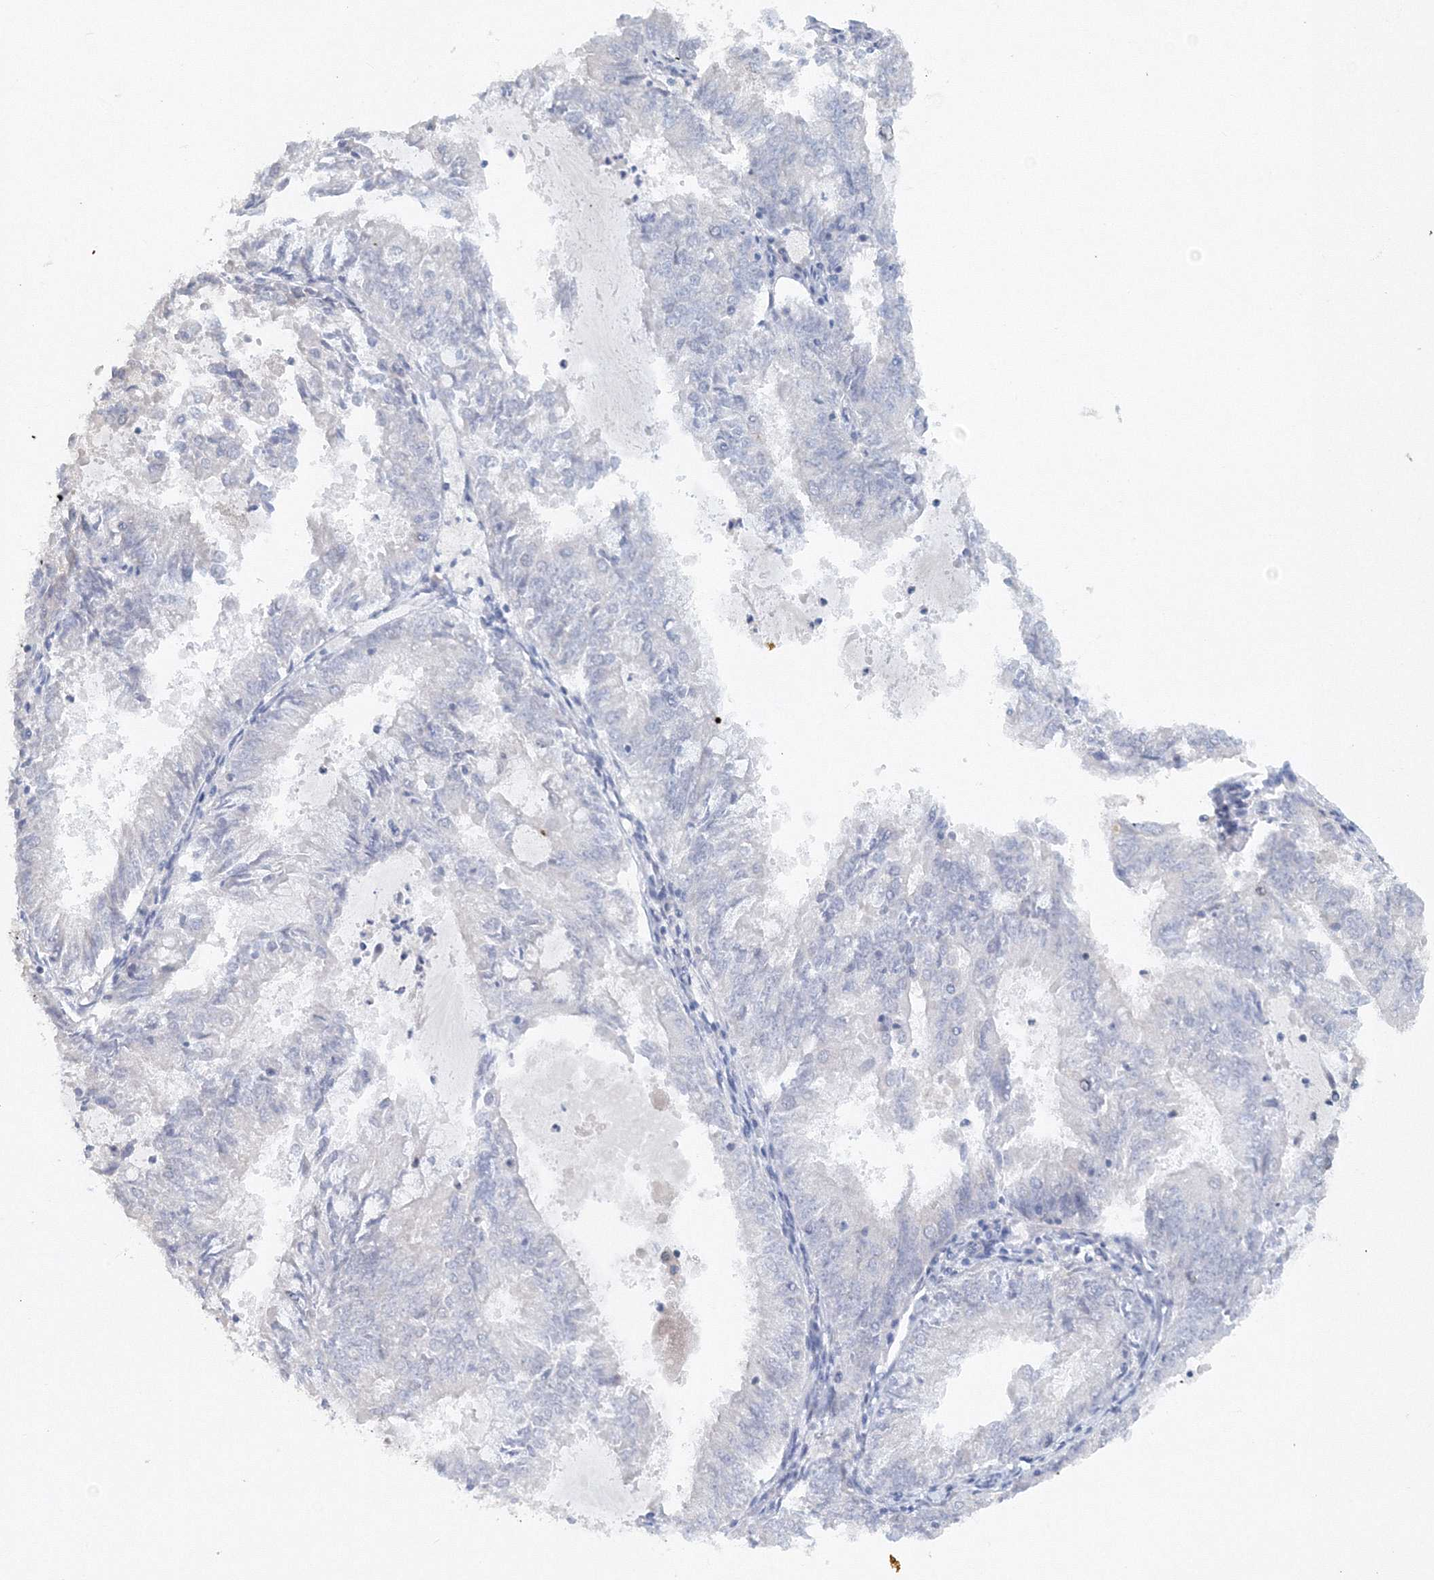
{"staining": {"intensity": "negative", "quantity": "none", "location": "none"}, "tissue": "endometrial cancer", "cell_type": "Tumor cells", "image_type": "cancer", "snomed": [{"axis": "morphology", "description": "Adenocarcinoma, NOS"}, {"axis": "topography", "description": "Endometrium"}], "caption": "There is no significant positivity in tumor cells of endometrial adenocarcinoma. The staining was performed using DAB (3,3'-diaminobenzidine) to visualize the protein expression in brown, while the nuclei were stained in blue with hematoxylin (Magnification: 20x).", "gene": "SH3BP5", "patient": {"sex": "female", "age": 57}}